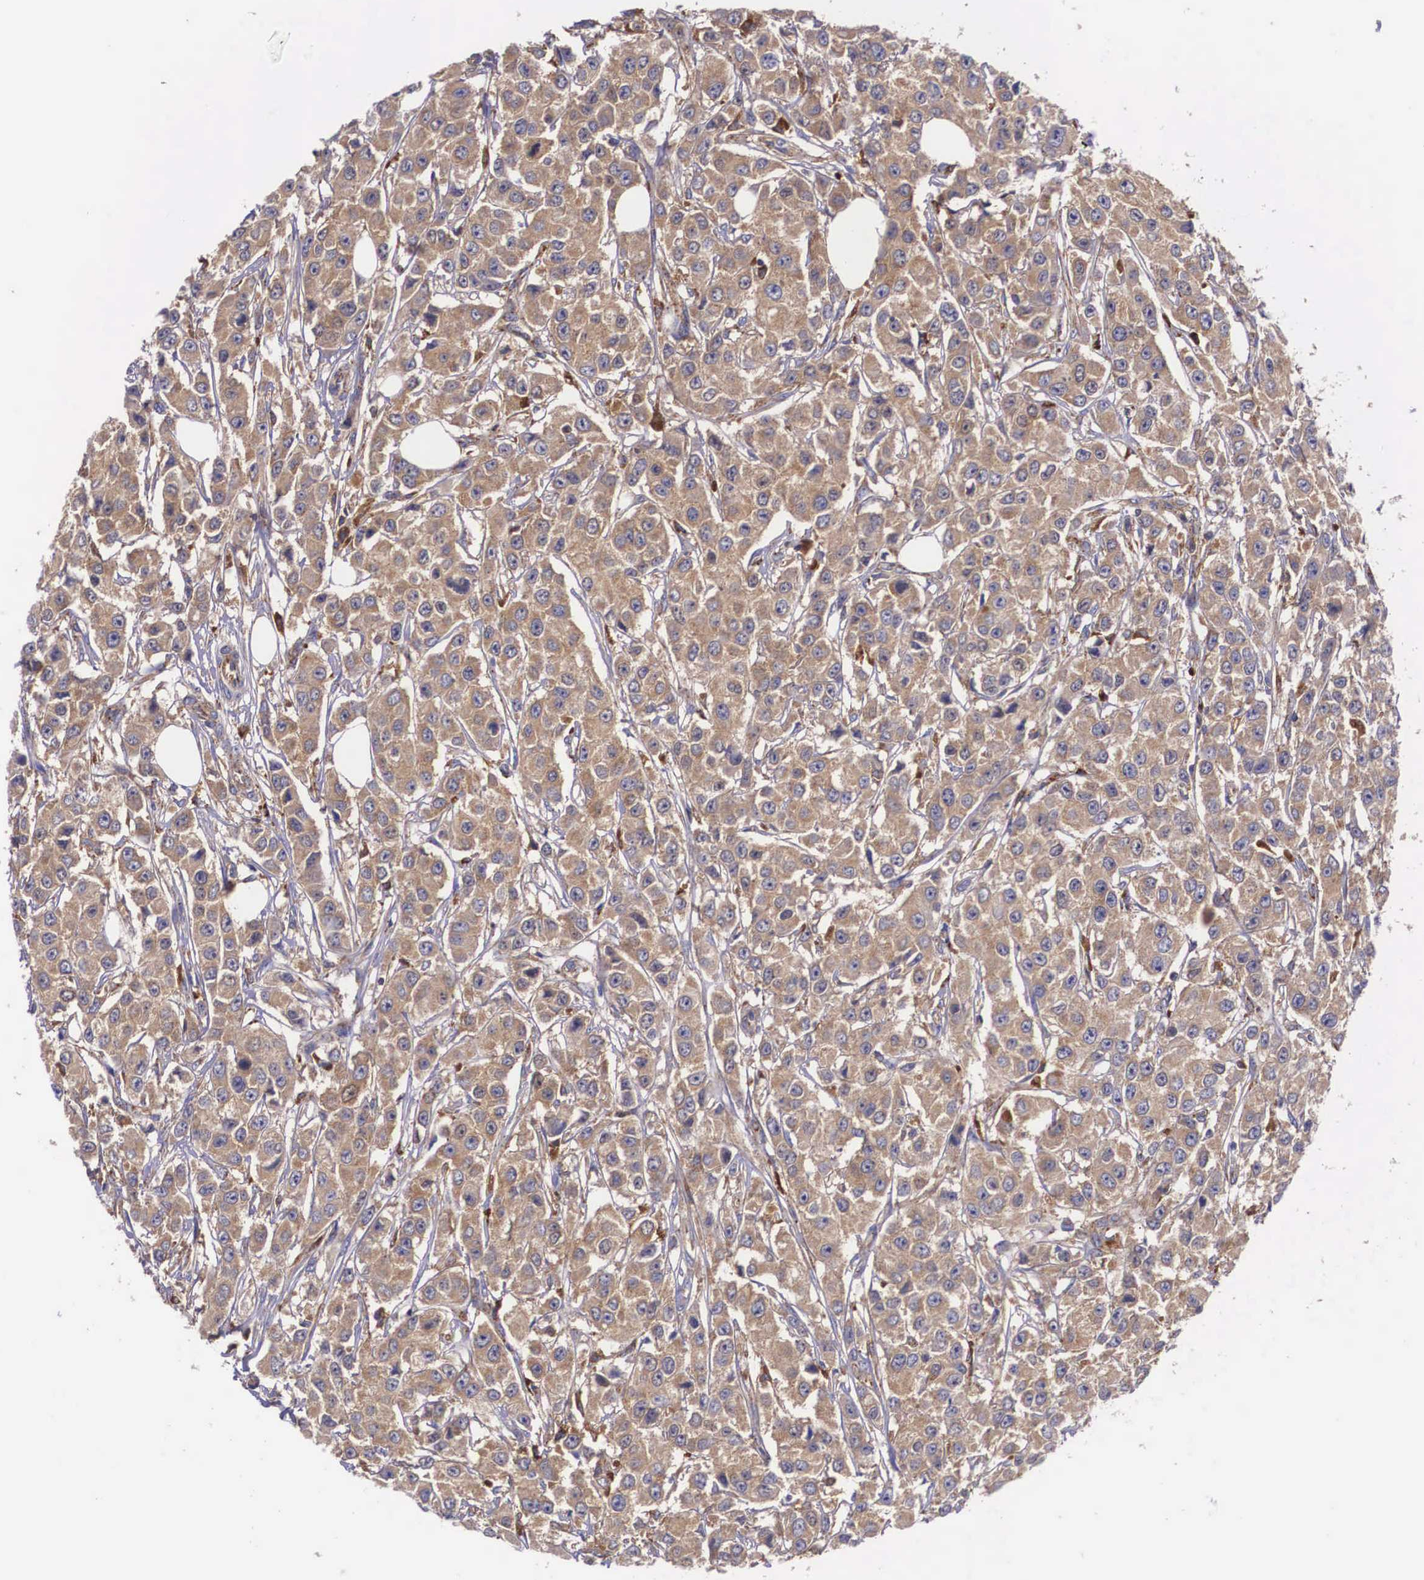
{"staining": {"intensity": "moderate", "quantity": ">75%", "location": "cytoplasmic/membranous"}, "tissue": "breast cancer", "cell_type": "Tumor cells", "image_type": "cancer", "snomed": [{"axis": "morphology", "description": "Duct carcinoma"}, {"axis": "topography", "description": "Breast"}], "caption": "A photomicrograph of human intraductal carcinoma (breast) stained for a protein shows moderate cytoplasmic/membranous brown staining in tumor cells.", "gene": "NAGA", "patient": {"sex": "female", "age": 58}}